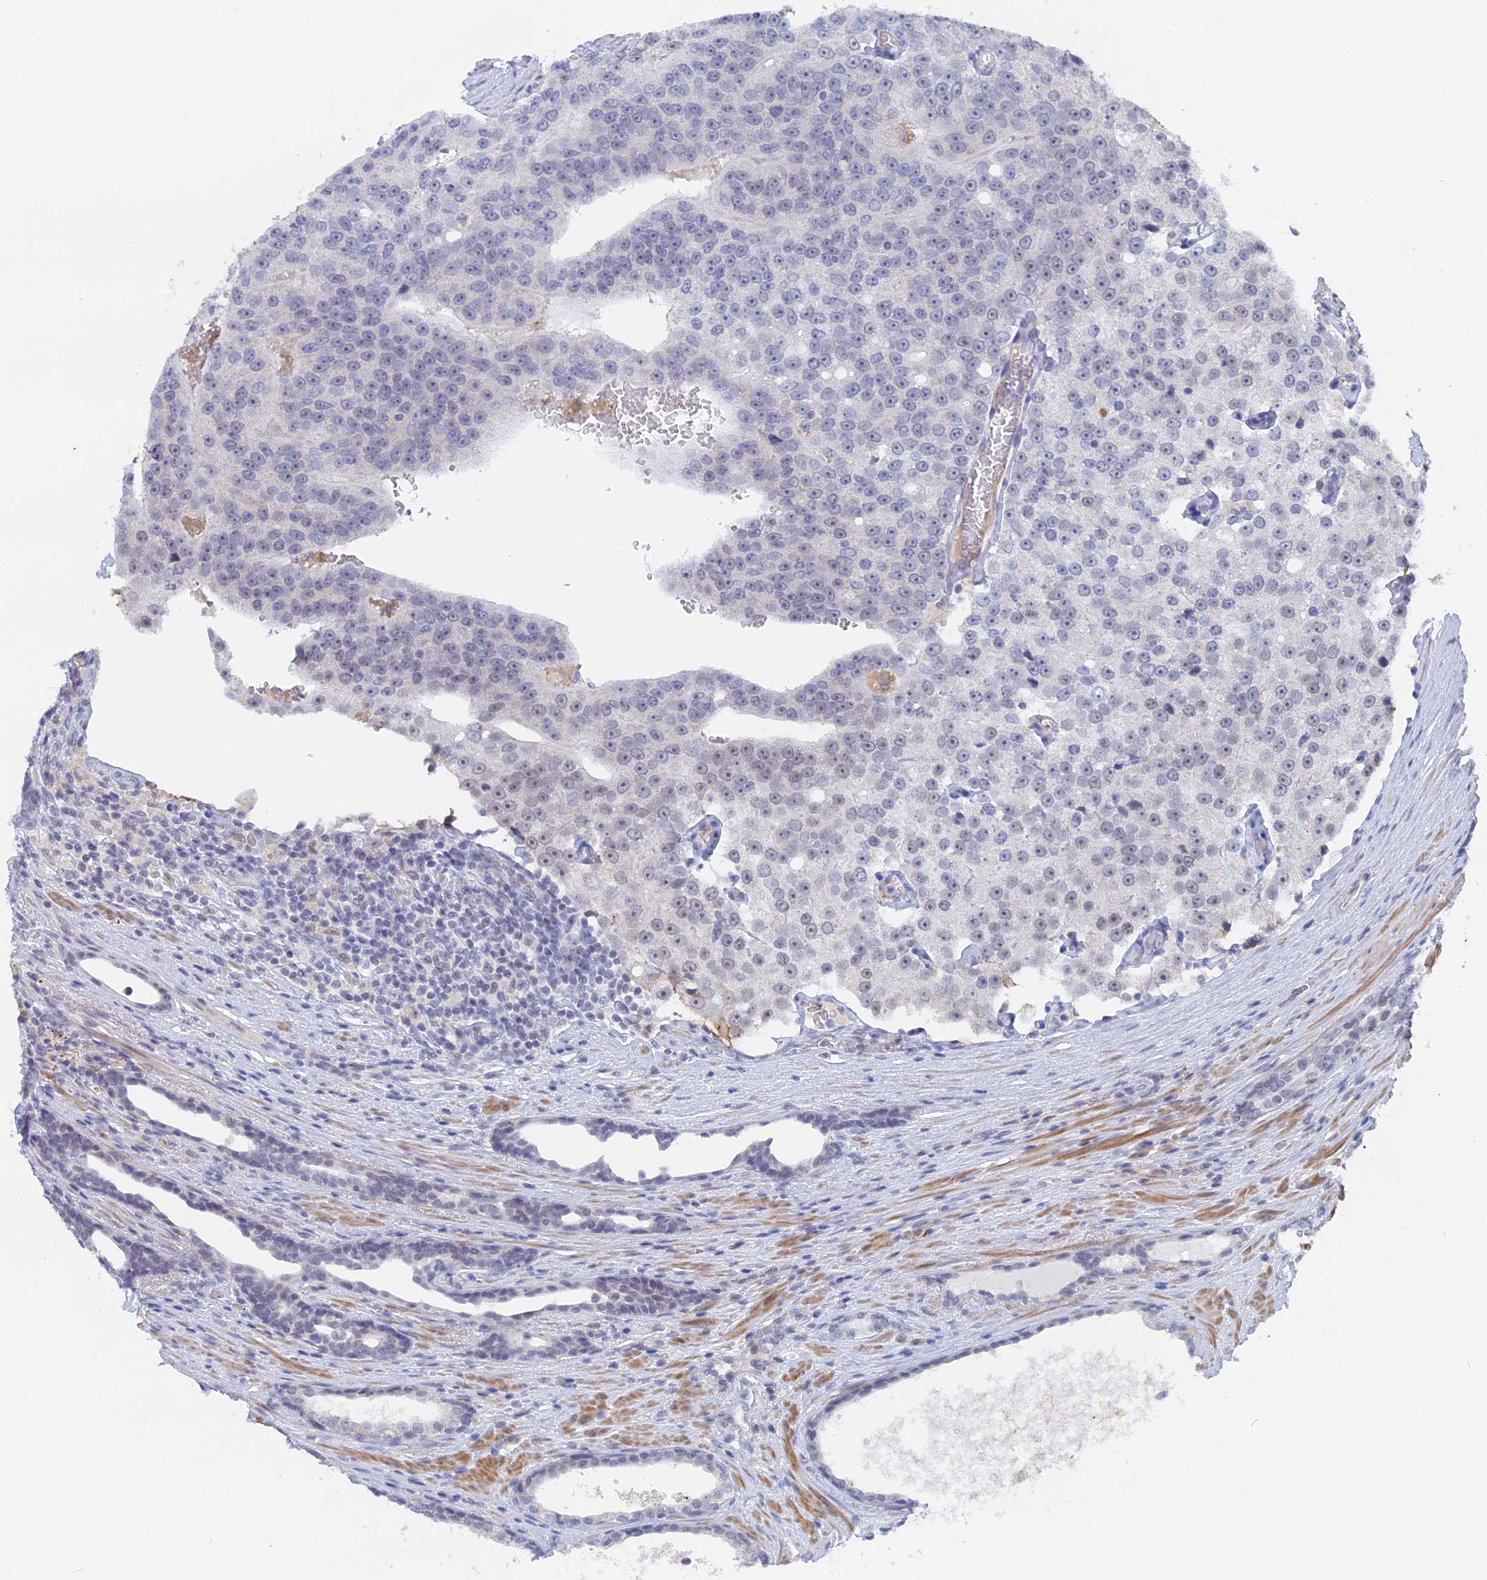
{"staining": {"intensity": "weak", "quantity": "<25%", "location": "nuclear"}, "tissue": "prostate cancer", "cell_type": "Tumor cells", "image_type": "cancer", "snomed": [{"axis": "morphology", "description": "Adenocarcinoma, High grade"}, {"axis": "topography", "description": "Prostate"}], "caption": "This is an immunohistochemistry image of human adenocarcinoma (high-grade) (prostate). There is no expression in tumor cells.", "gene": "BRD2", "patient": {"sex": "male", "age": 70}}